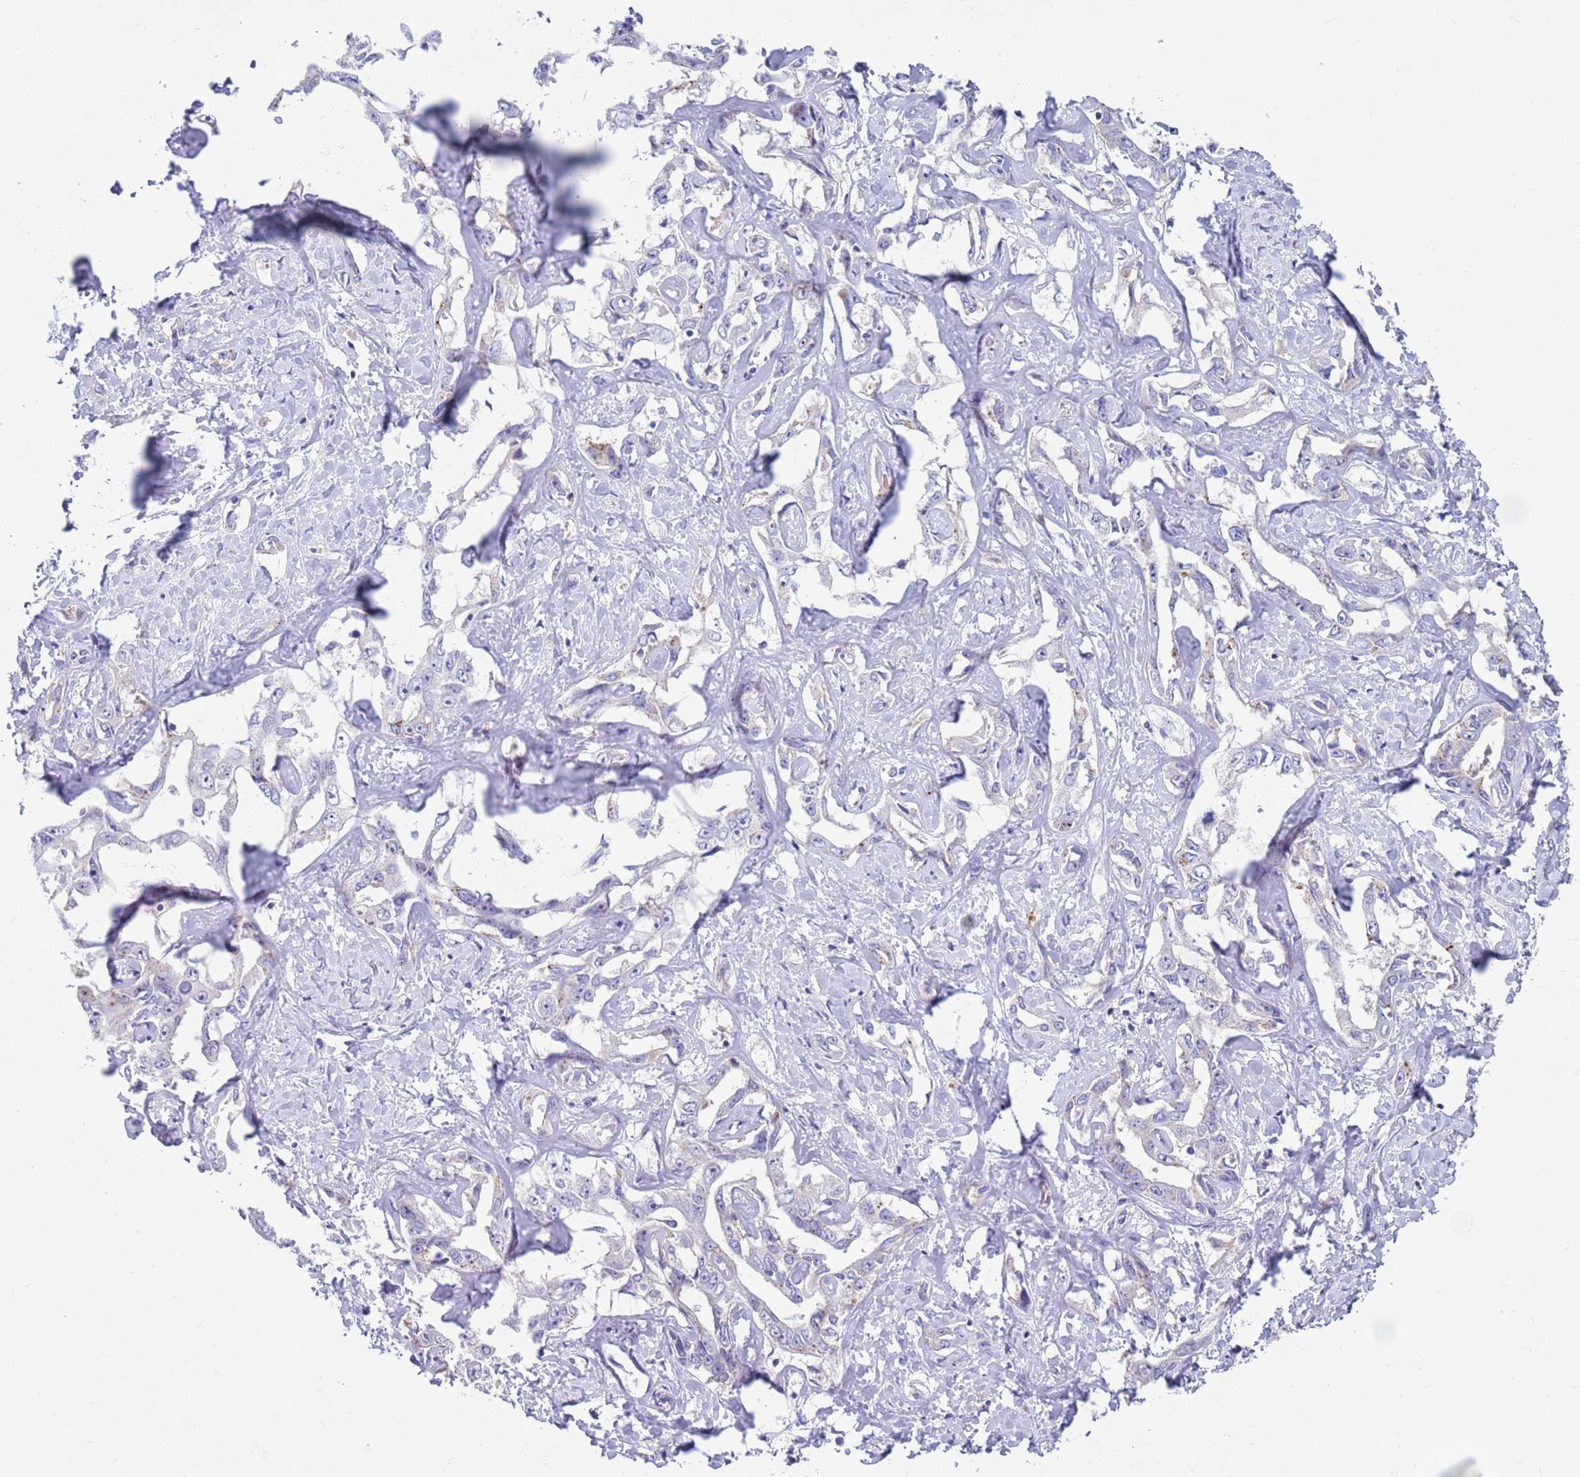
{"staining": {"intensity": "negative", "quantity": "none", "location": "none"}, "tissue": "liver cancer", "cell_type": "Tumor cells", "image_type": "cancer", "snomed": [{"axis": "morphology", "description": "Cholangiocarcinoma"}, {"axis": "topography", "description": "Liver"}], "caption": "Immunohistochemistry (IHC) micrograph of liver cancer stained for a protein (brown), which exhibits no positivity in tumor cells.", "gene": "KLHL29", "patient": {"sex": "male", "age": 59}}